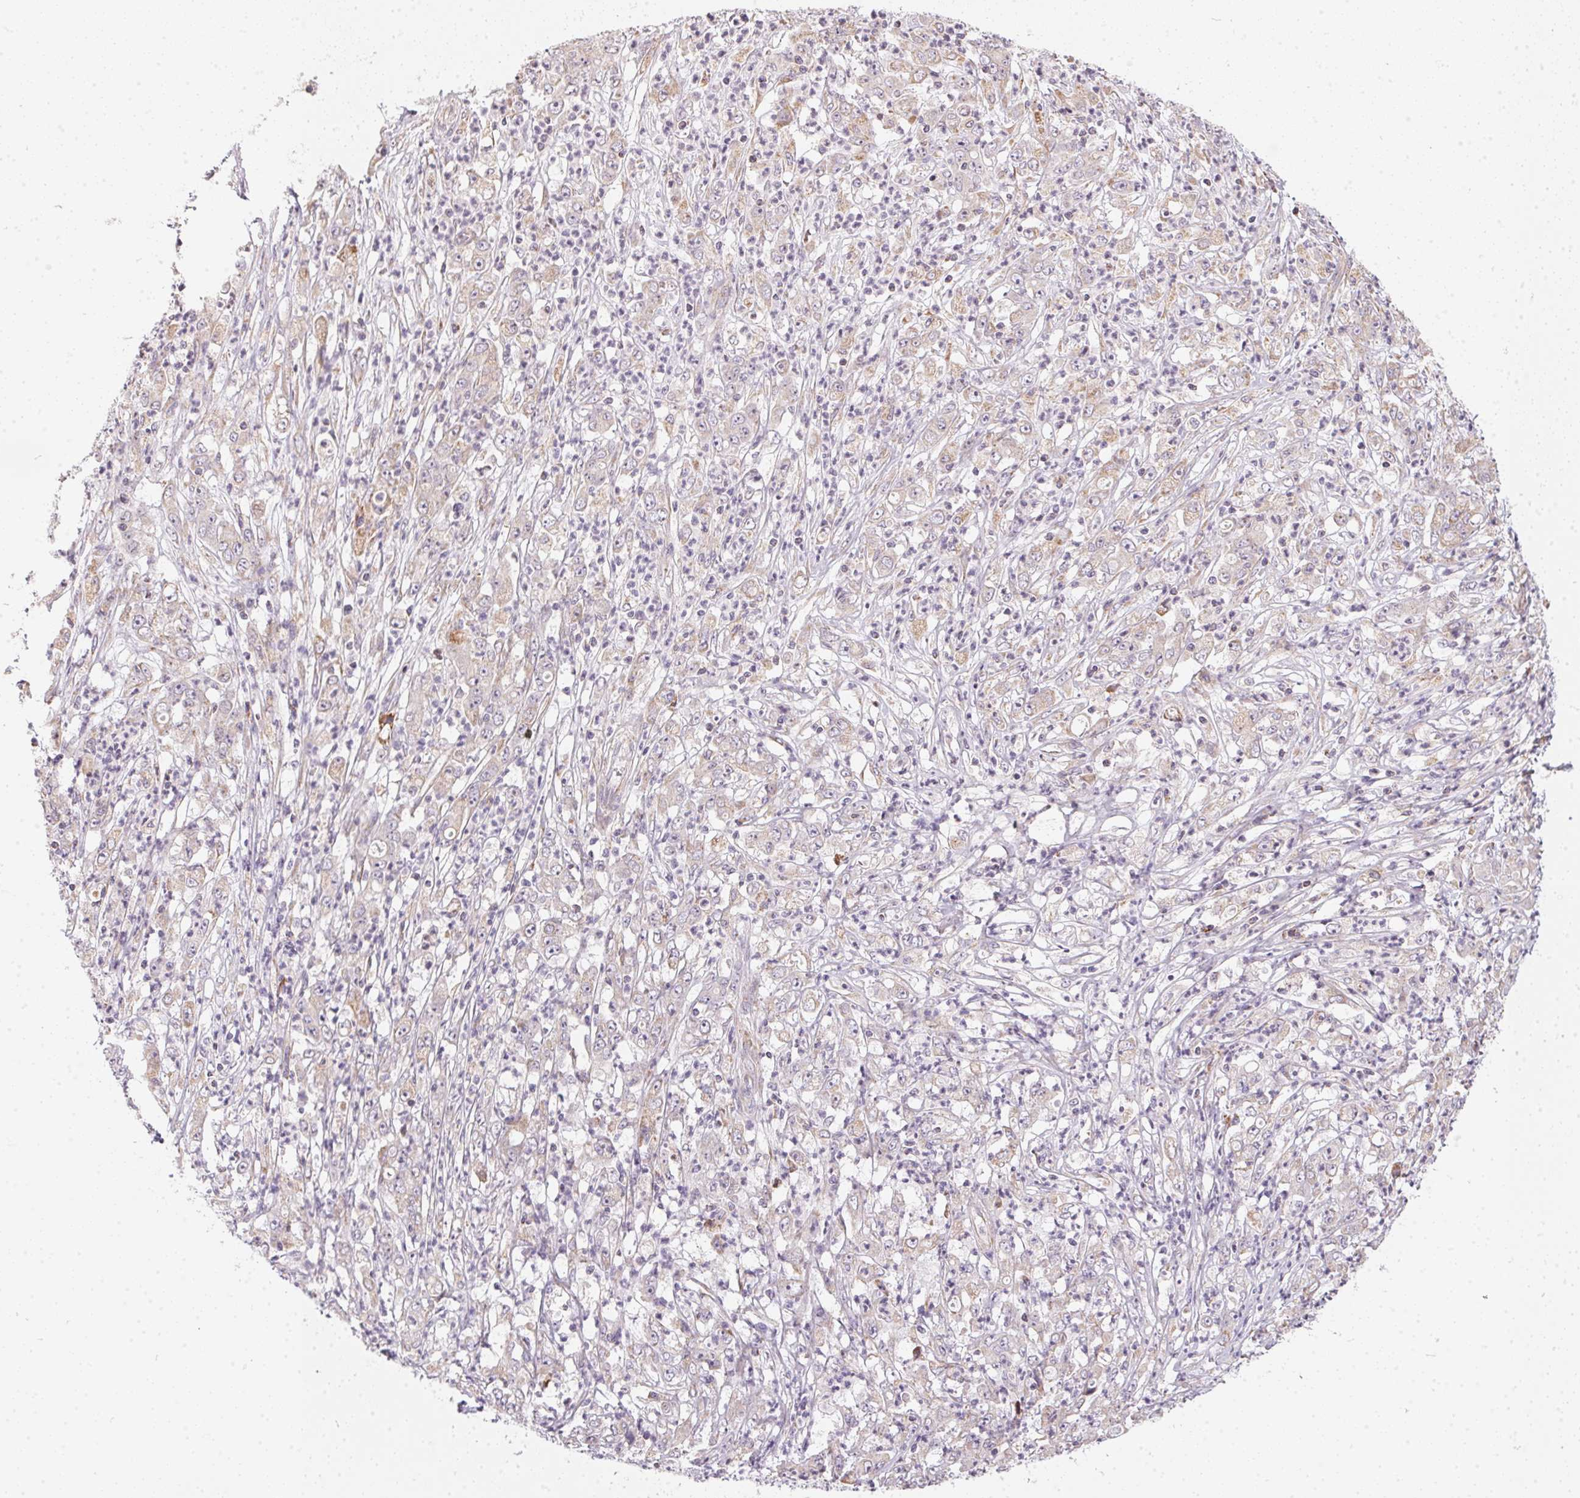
{"staining": {"intensity": "weak", "quantity": "<25%", "location": "cytoplasmic/membranous"}, "tissue": "stomach cancer", "cell_type": "Tumor cells", "image_type": "cancer", "snomed": [{"axis": "morphology", "description": "Adenocarcinoma, NOS"}, {"axis": "topography", "description": "Stomach, lower"}], "caption": "DAB (3,3'-diaminobenzidine) immunohistochemical staining of human adenocarcinoma (stomach) exhibits no significant staining in tumor cells.", "gene": "VWA5B2", "patient": {"sex": "female", "age": 71}}